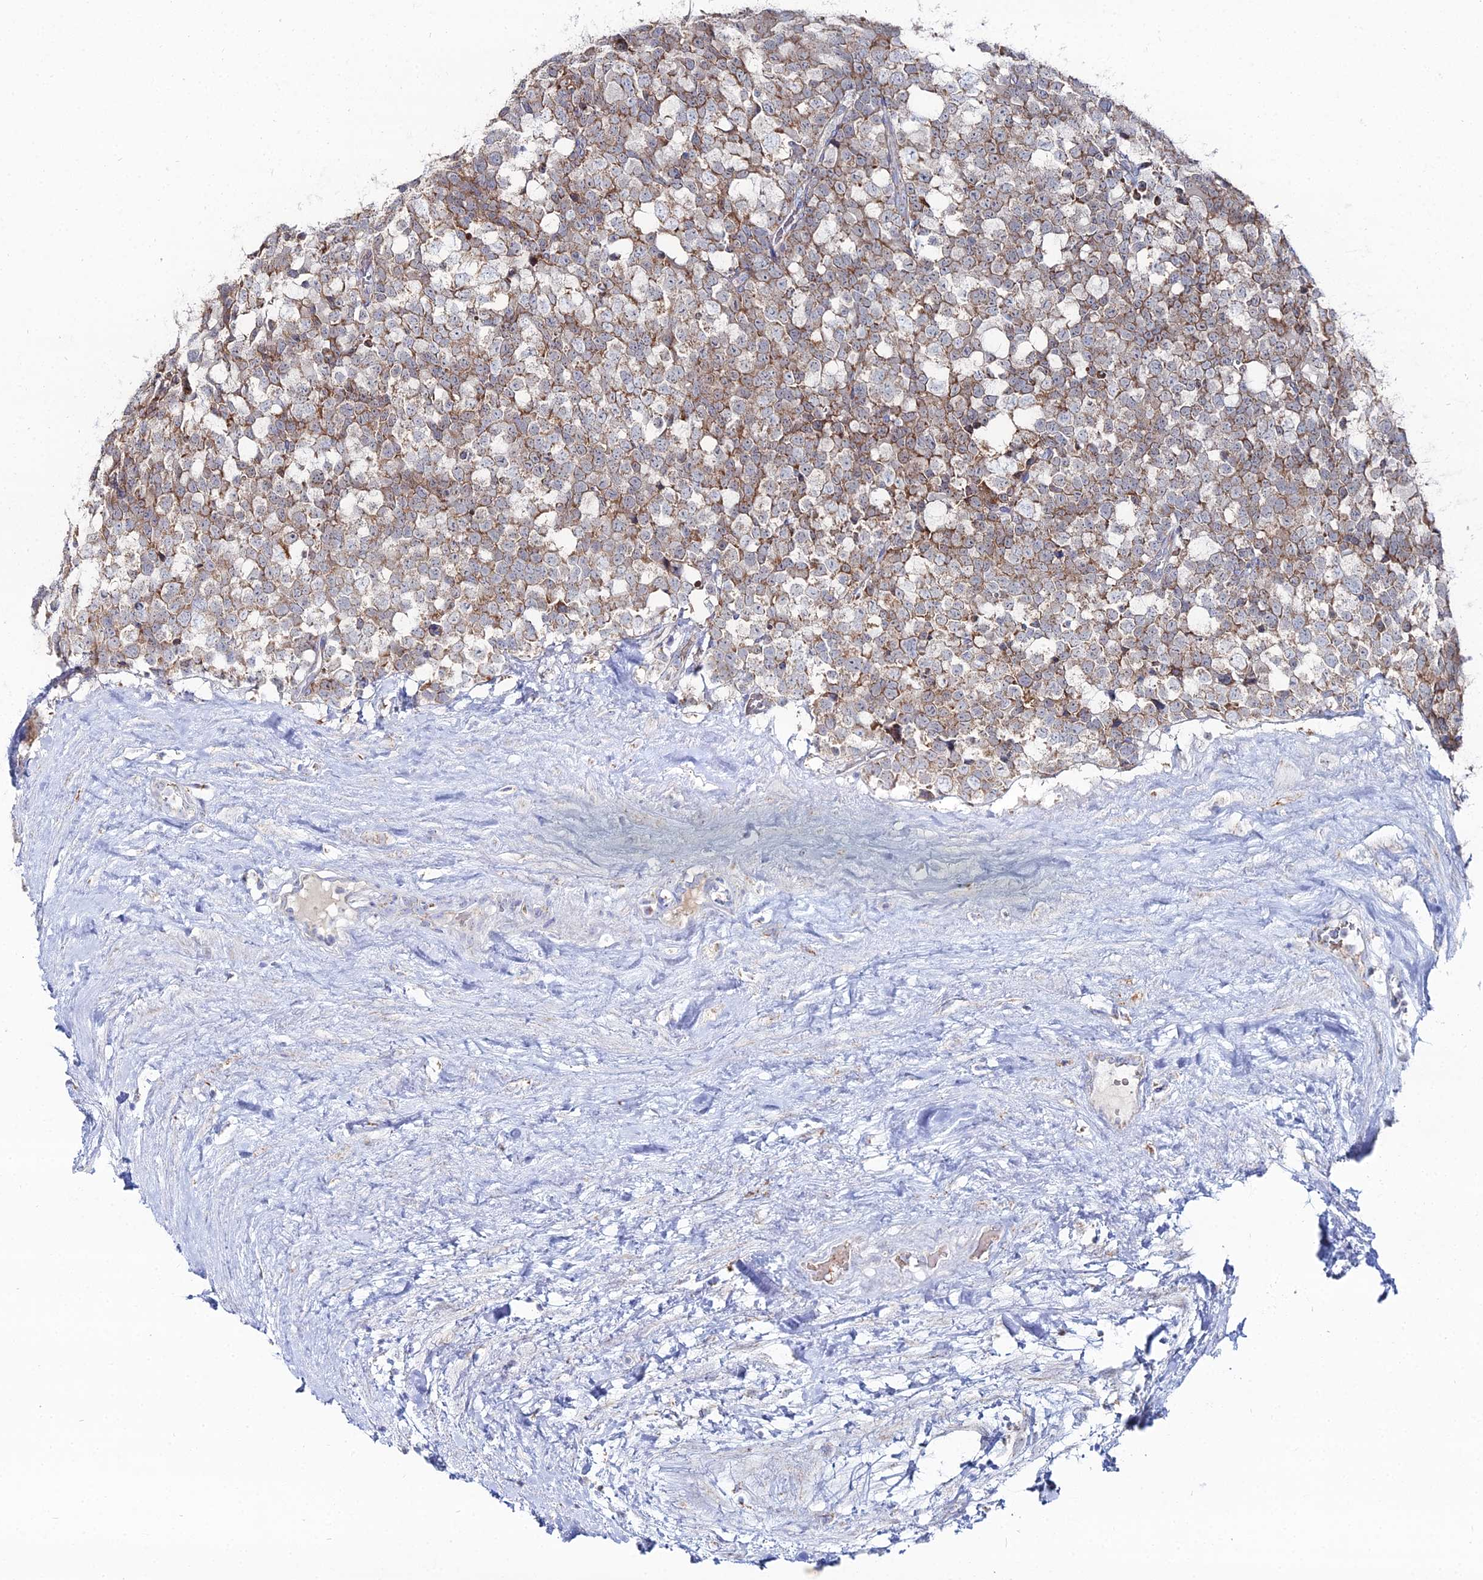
{"staining": {"intensity": "moderate", "quantity": ">75%", "location": "cytoplasmic/membranous"}, "tissue": "testis cancer", "cell_type": "Tumor cells", "image_type": "cancer", "snomed": [{"axis": "morphology", "description": "Seminoma, NOS"}, {"axis": "topography", "description": "Testis"}], "caption": "Immunohistochemical staining of seminoma (testis) reveals moderate cytoplasmic/membranous protein expression in about >75% of tumor cells.", "gene": "MPC1", "patient": {"sex": "male", "age": 71}}